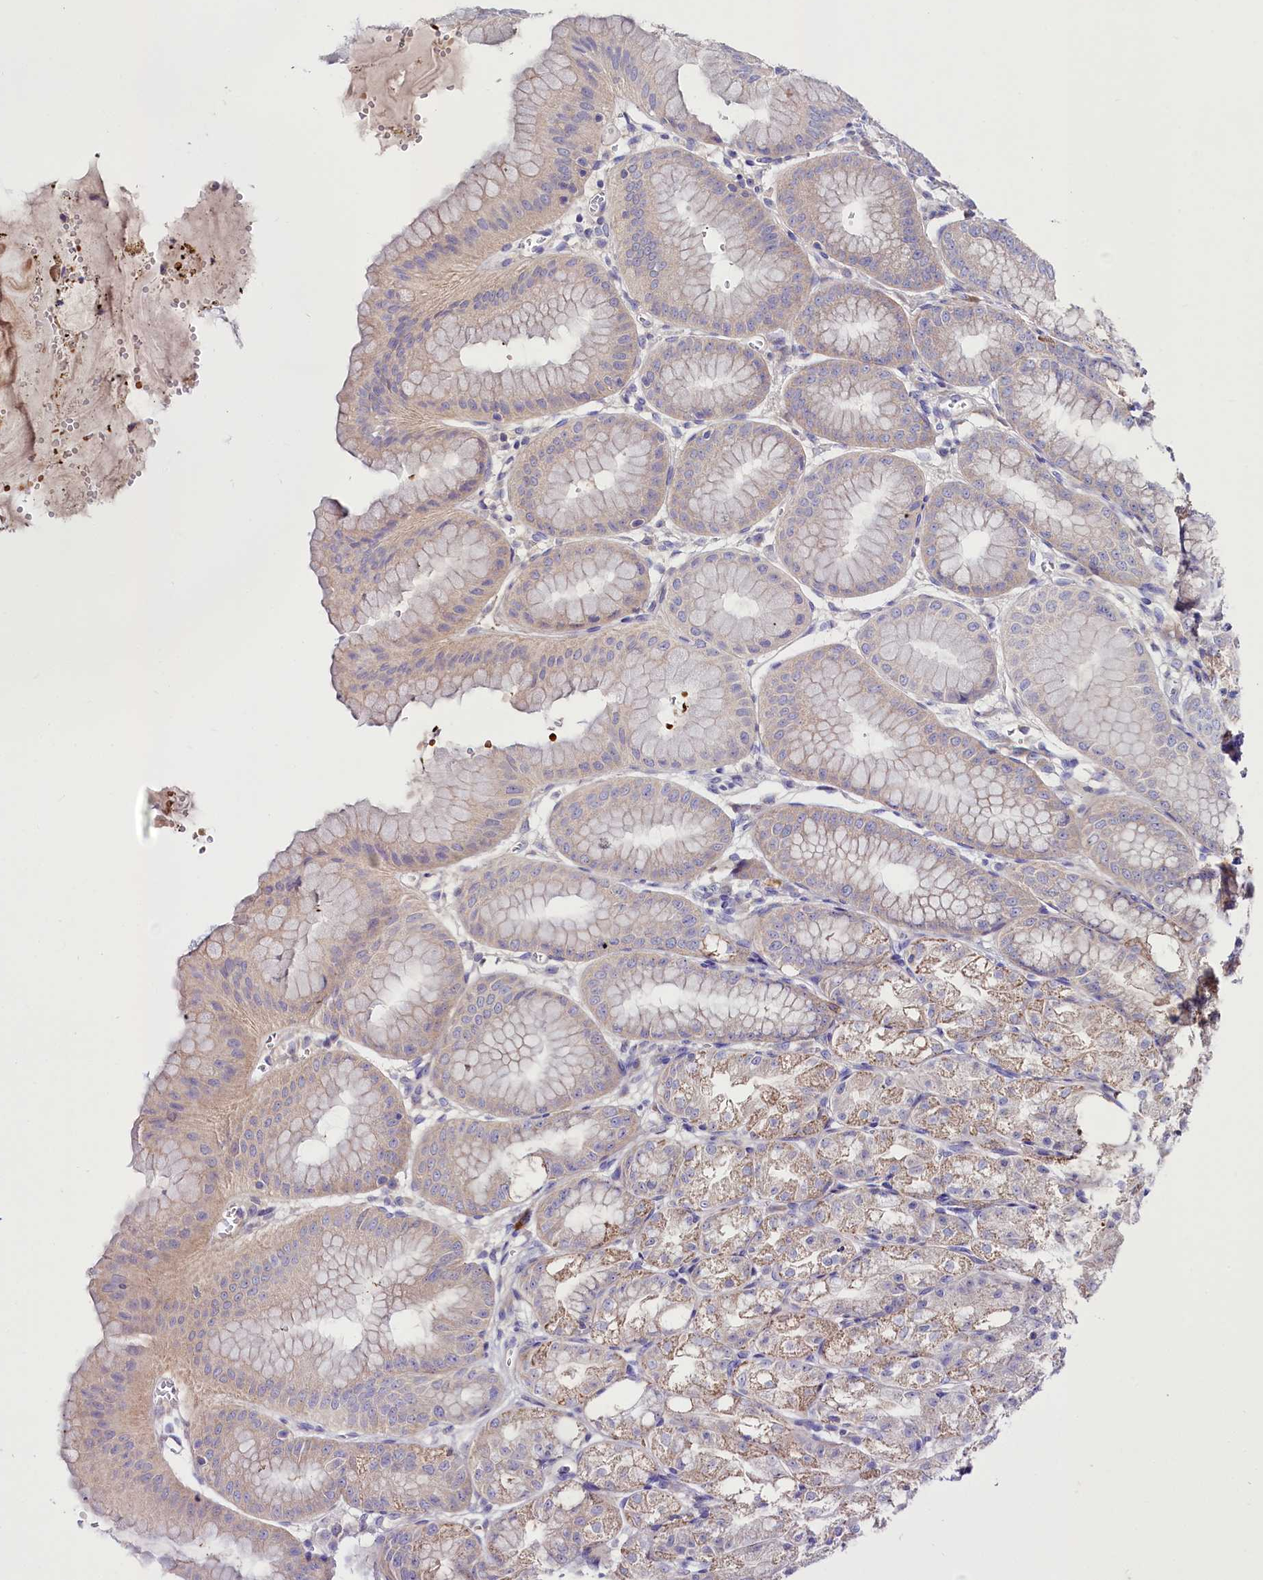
{"staining": {"intensity": "moderate", "quantity": "<25%", "location": "cytoplasmic/membranous"}, "tissue": "stomach", "cell_type": "Glandular cells", "image_type": "normal", "snomed": [{"axis": "morphology", "description": "Normal tissue, NOS"}, {"axis": "topography", "description": "Stomach, lower"}], "caption": "IHC histopathology image of normal stomach stained for a protein (brown), which demonstrates low levels of moderate cytoplasmic/membranous expression in approximately <25% of glandular cells.", "gene": "ABHD5", "patient": {"sex": "male", "age": 71}}